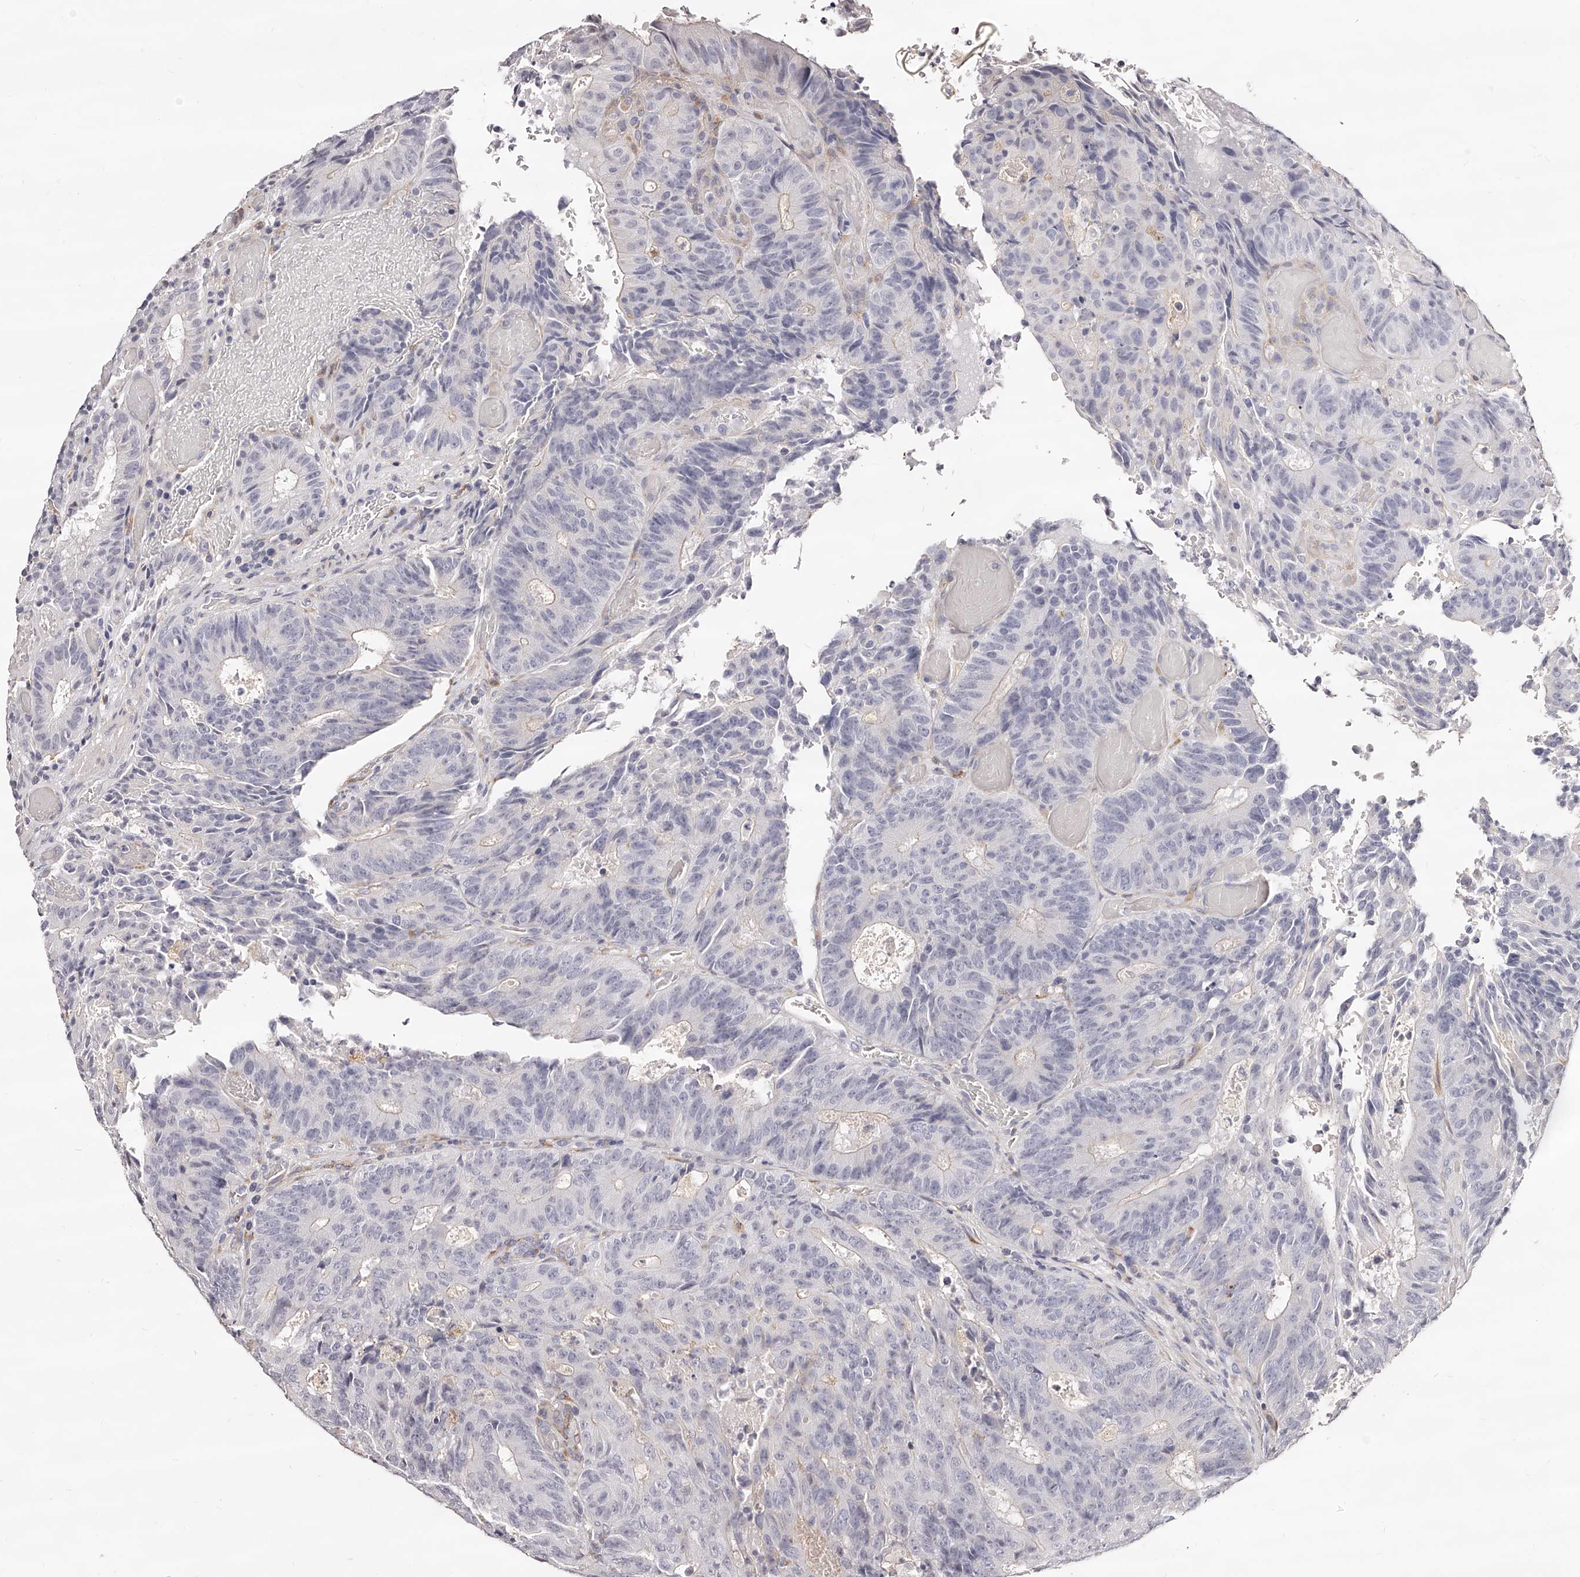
{"staining": {"intensity": "negative", "quantity": "none", "location": "none"}, "tissue": "colorectal cancer", "cell_type": "Tumor cells", "image_type": "cancer", "snomed": [{"axis": "morphology", "description": "Adenocarcinoma, NOS"}, {"axis": "topography", "description": "Colon"}], "caption": "The histopathology image exhibits no staining of tumor cells in colorectal adenocarcinoma. (Immunohistochemistry, brightfield microscopy, high magnification).", "gene": "CD82", "patient": {"sex": "male", "age": 87}}